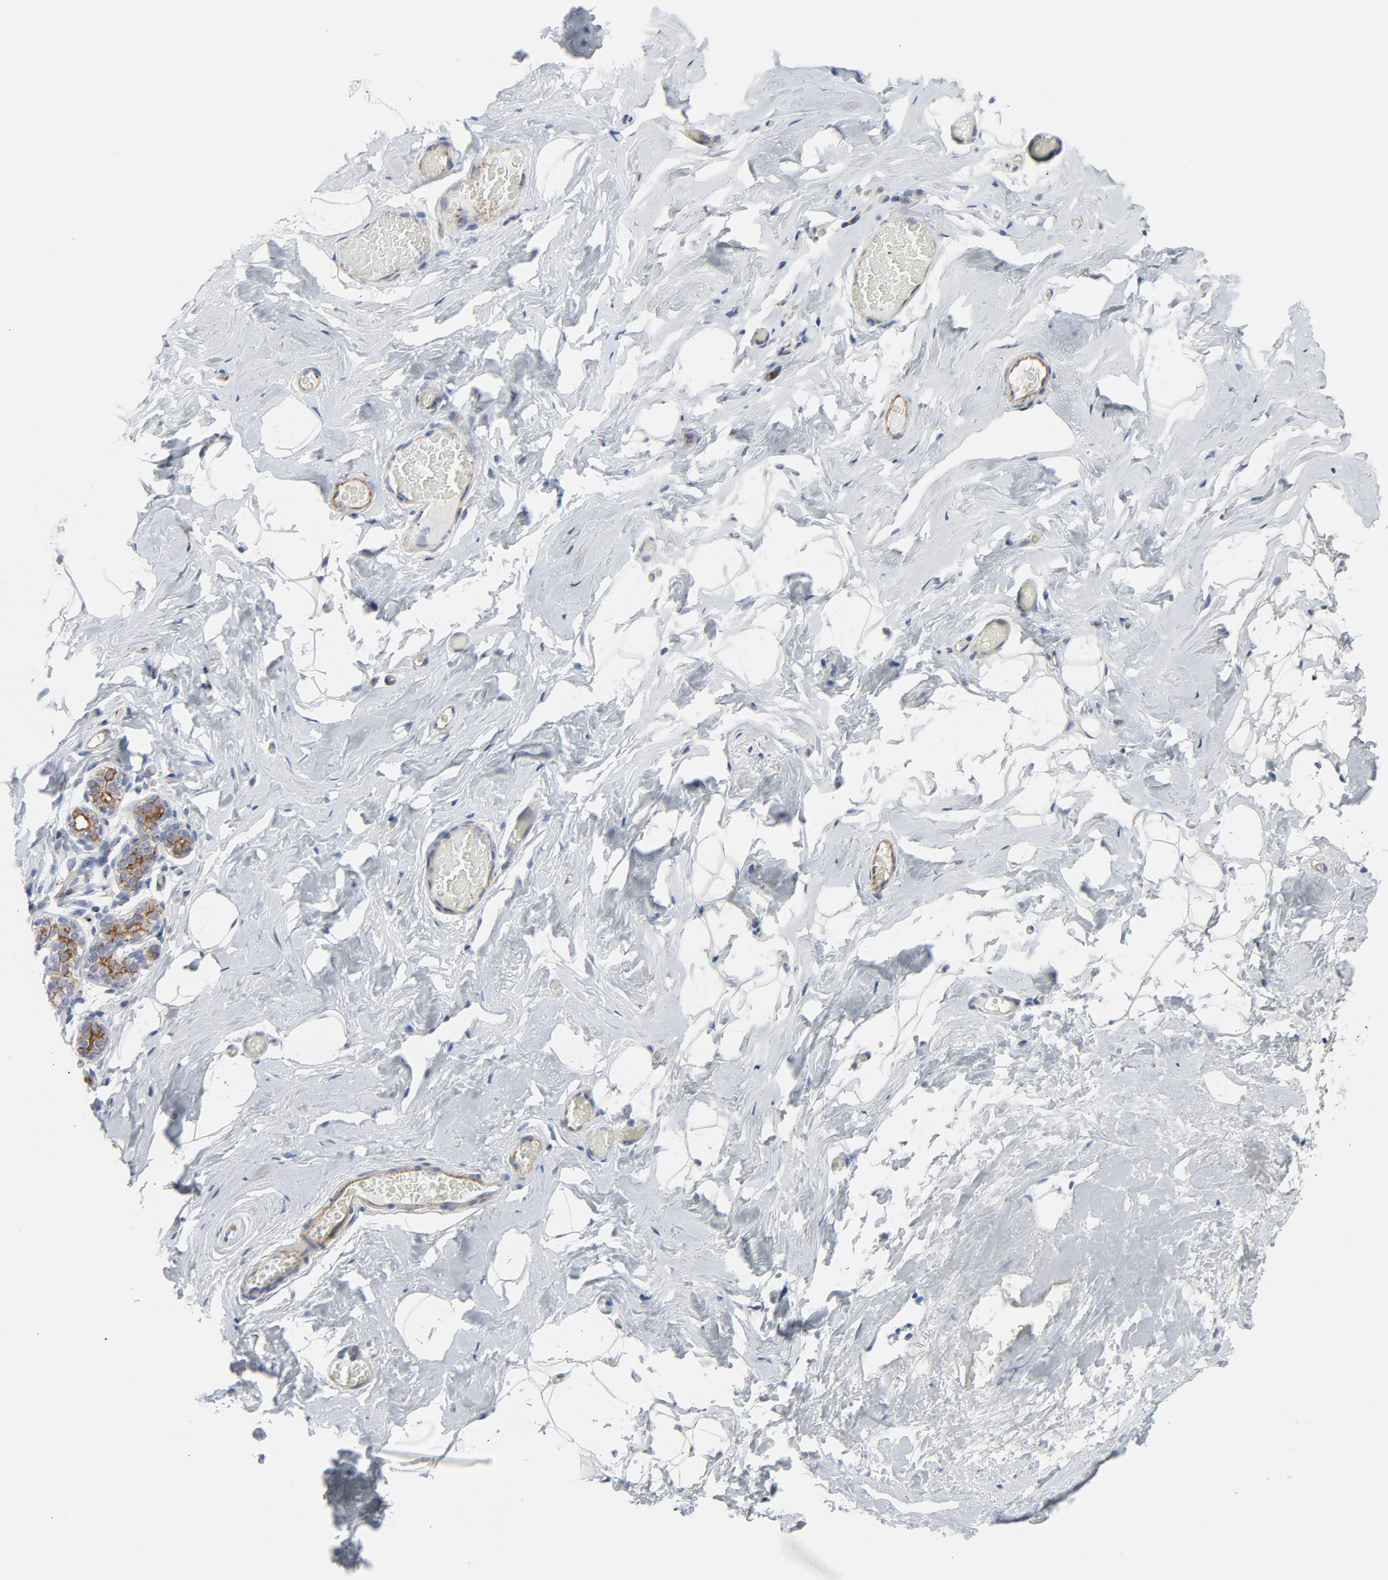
{"staining": {"intensity": "negative", "quantity": "none", "location": "none"}, "tissue": "breast", "cell_type": "Adipocytes", "image_type": "normal", "snomed": [{"axis": "morphology", "description": "Normal tissue, NOS"}, {"axis": "topography", "description": "Breast"}, {"axis": "topography", "description": "Soft tissue"}], "caption": "Benign breast was stained to show a protein in brown. There is no significant staining in adipocytes. The staining is performed using DAB (3,3'-diaminobenzidine) brown chromogen with nuclei counter-stained in using hematoxylin.", "gene": "TUBB1", "patient": {"sex": "female", "age": 75}}